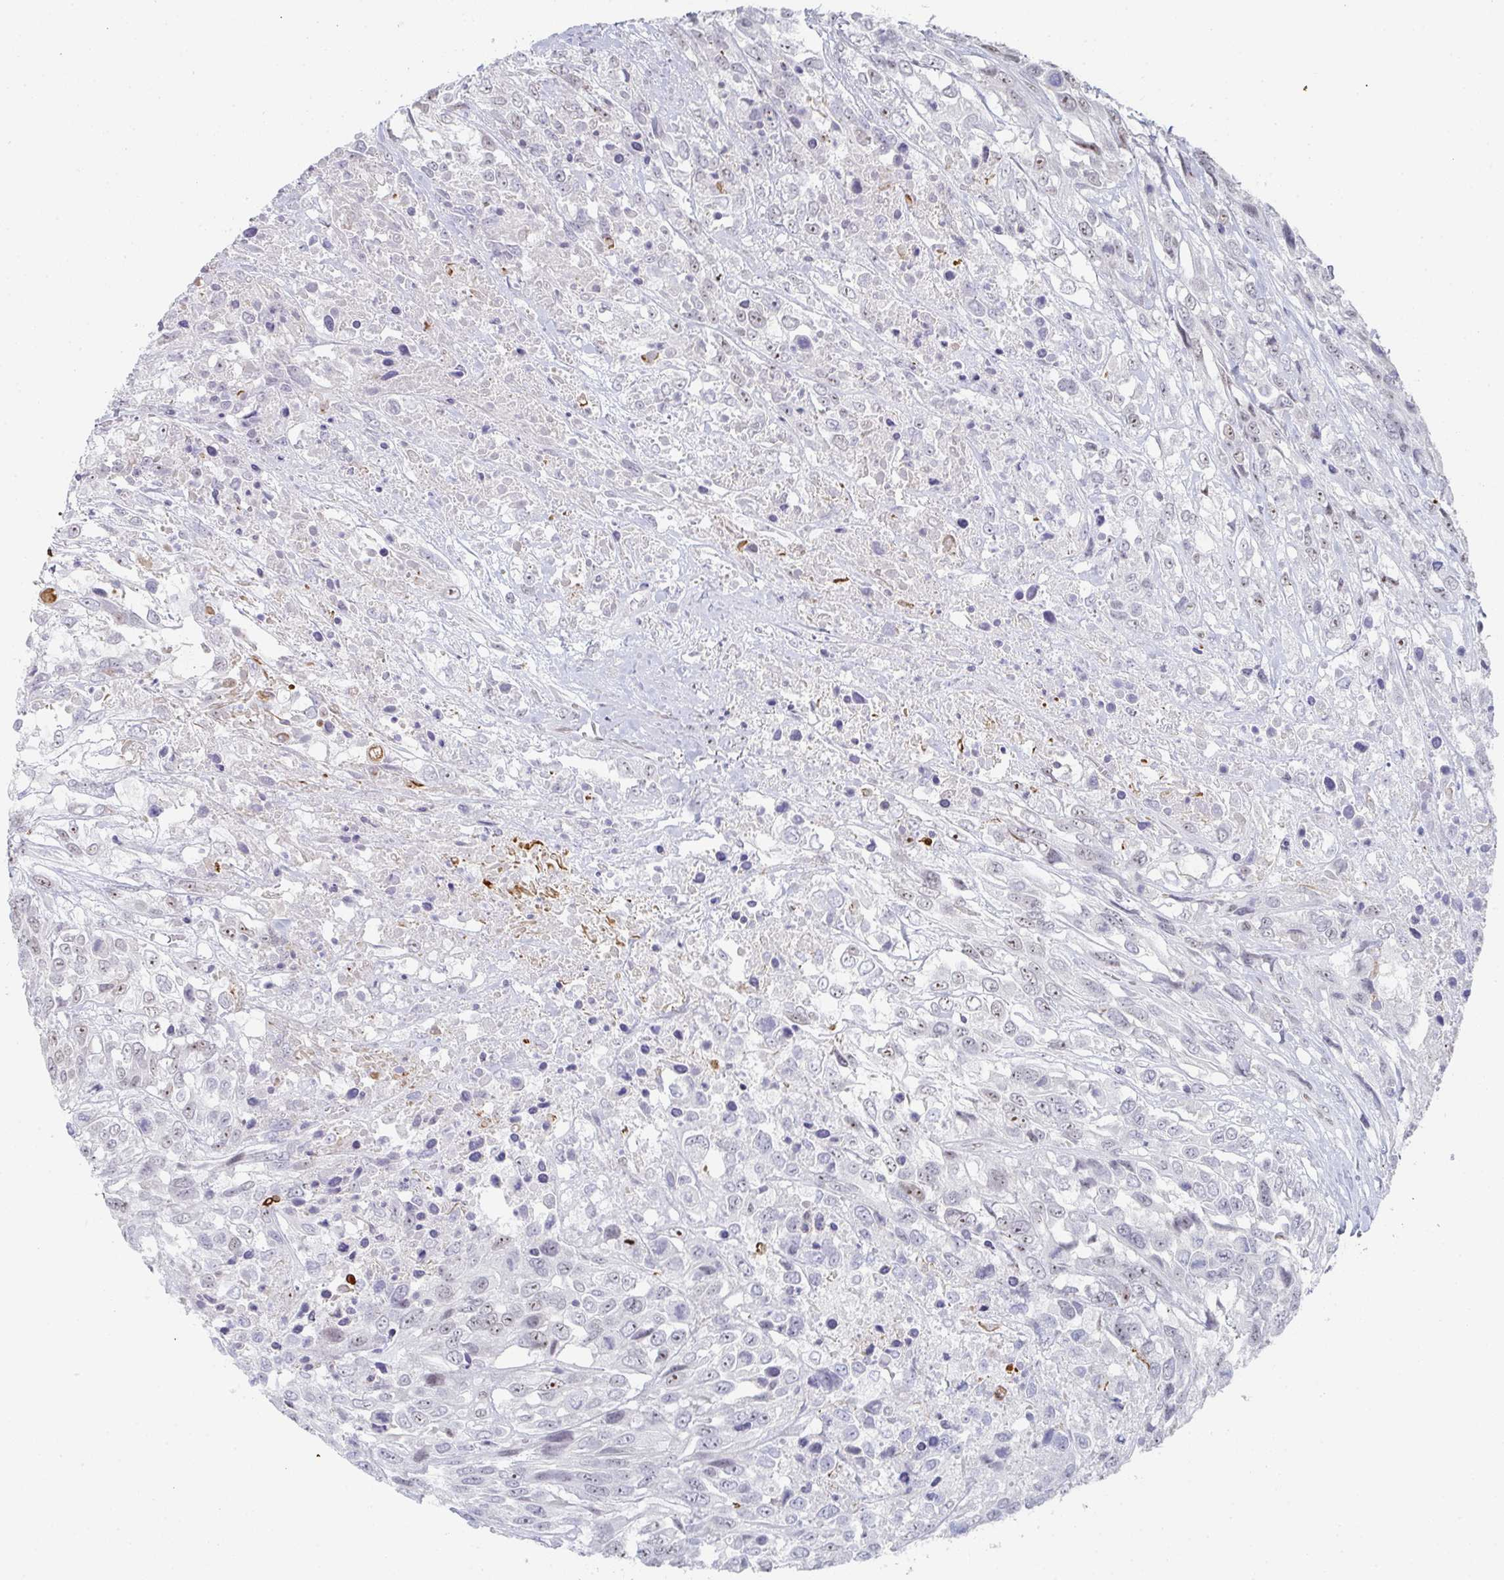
{"staining": {"intensity": "weak", "quantity": "25%-75%", "location": "nuclear"}, "tissue": "urothelial cancer", "cell_type": "Tumor cells", "image_type": "cancer", "snomed": [{"axis": "morphology", "description": "Urothelial carcinoma, High grade"}, {"axis": "topography", "description": "Urinary bladder"}], "caption": "Protein analysis of urothelial carcinoma (high-grade) tissue reveals weak nuclear staining in approximately 25%-75% of tumor cells.", "gene": "POU2AF2", "patient": {"sex": "female", "age": 70}}